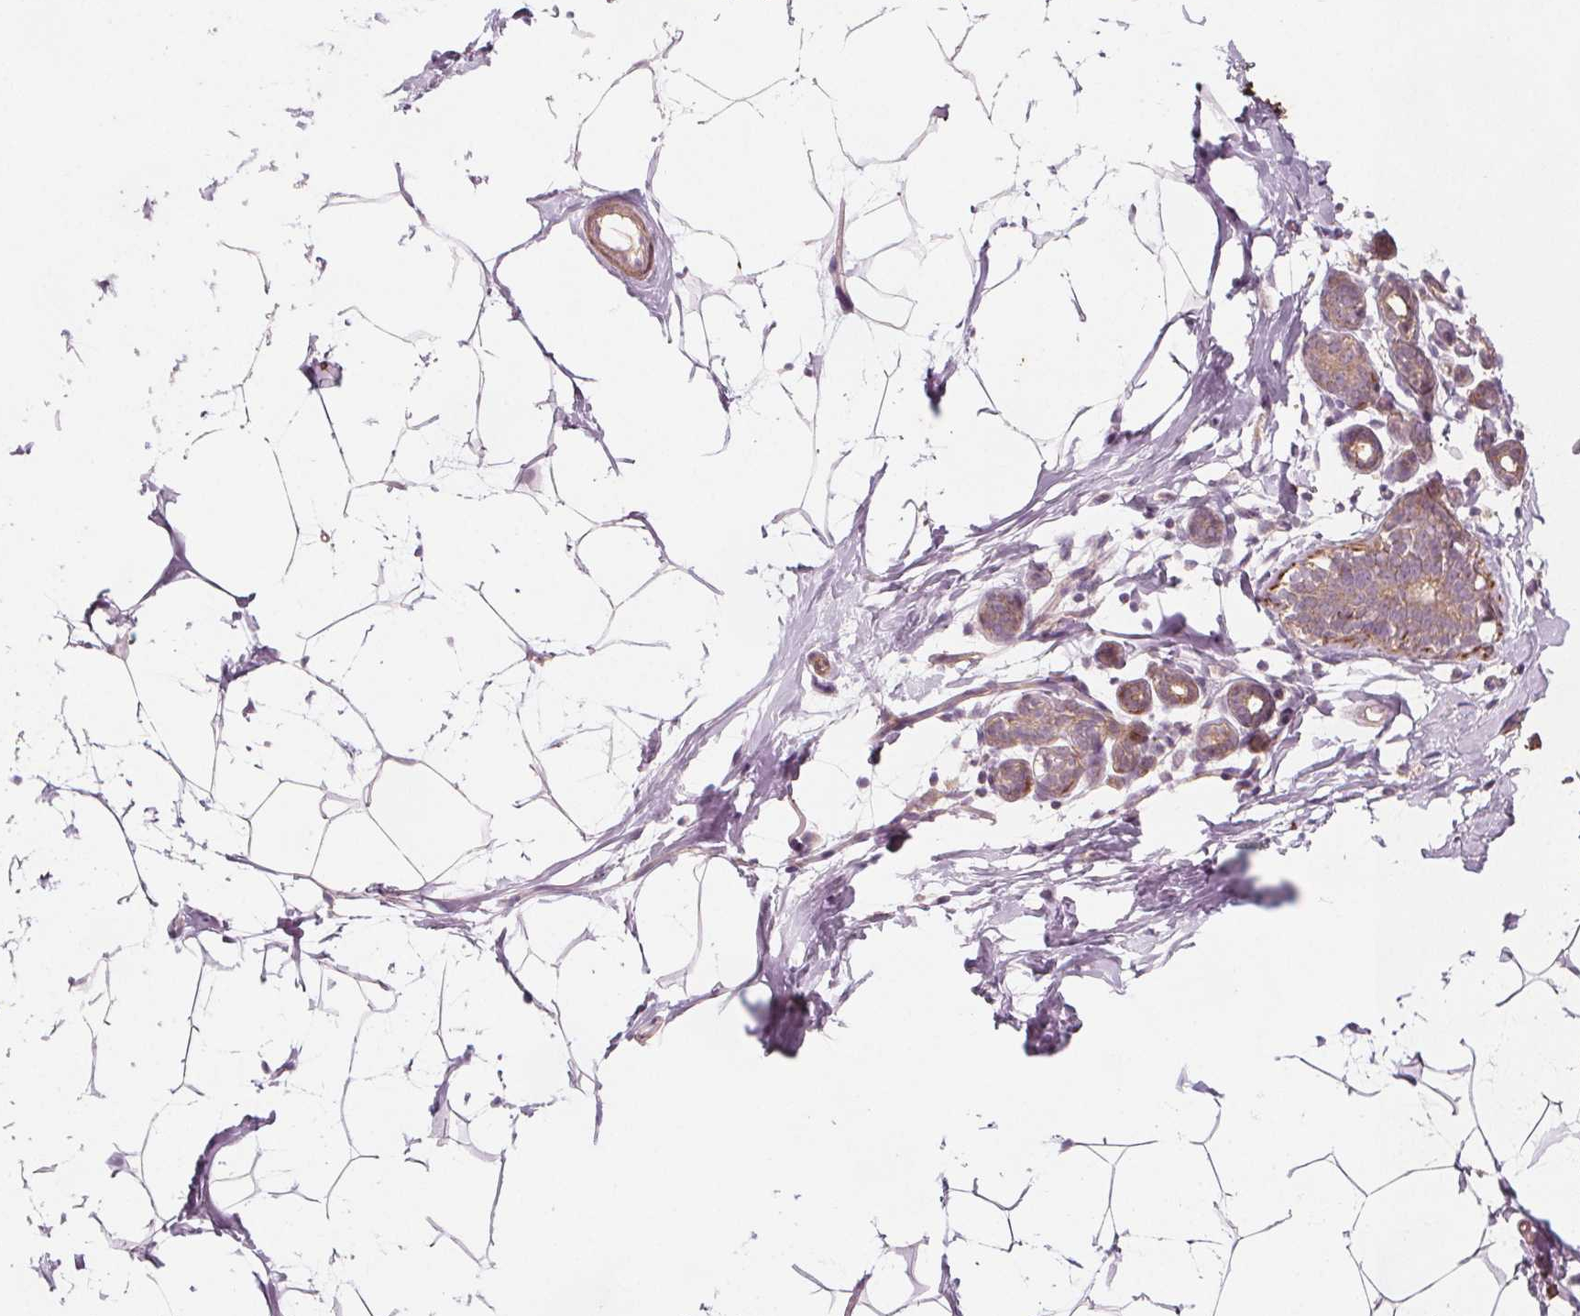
{"staining": {"intensity": "moderate", "quantity": "<25%", "location": "nuclear"}, "tissue": "breast", "cell_type": "Adipocytes", "image_type": "normal", "snomed": [{"axis": "morphology", "description": "Normal tissue, NOS"}, {"axis": "topography", "description": "Breast"}], "caption": "A low amount of moderate nuclear expression is appreciated in approximately <25% of adipocytes in benign breast. (IHC, brightfield microscopy, high magnification).", "gene": "ADAM33", "patient": {"sex": "female", "age": 32}}